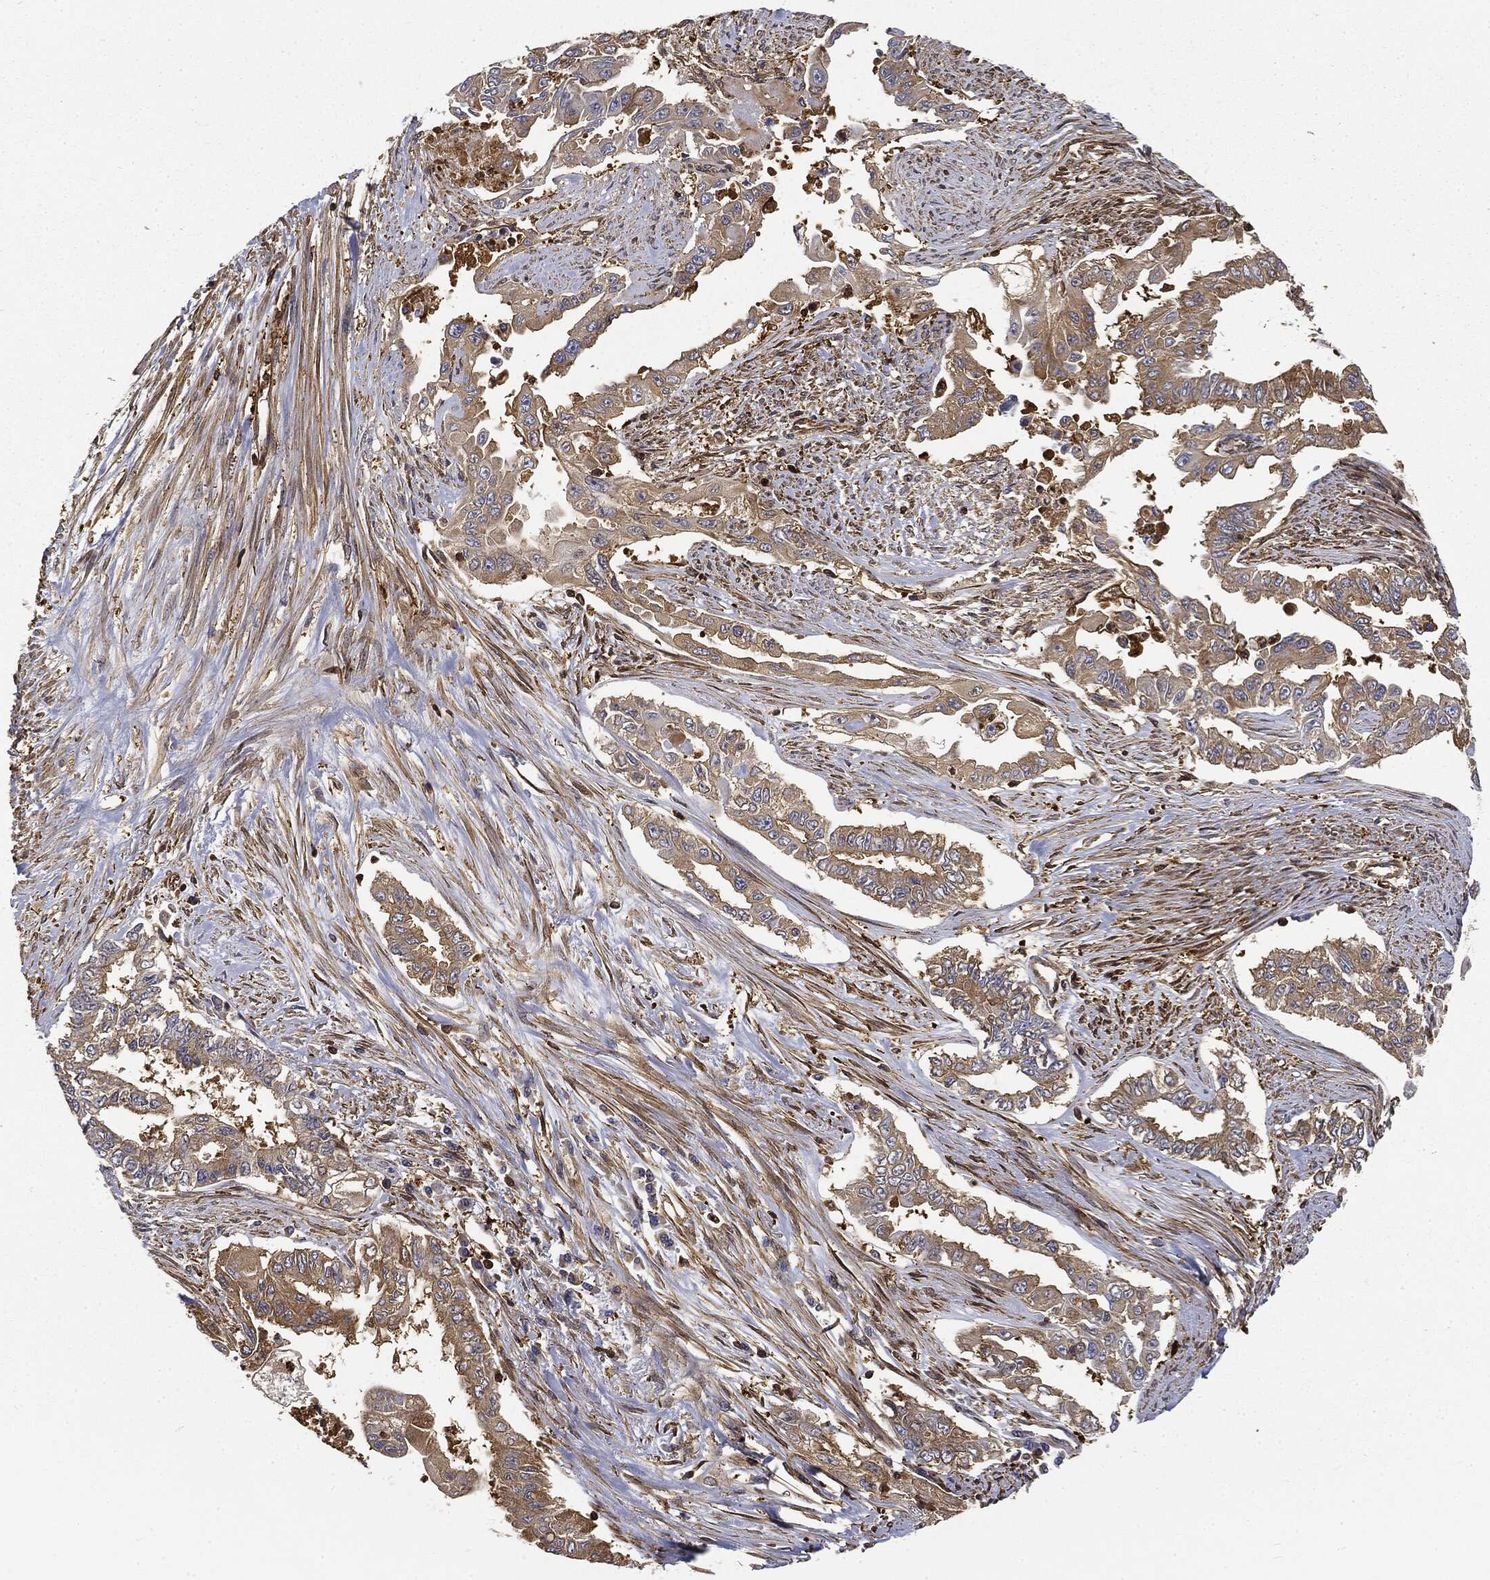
{"staining": {"intensity": "weak", "quantity": "25%-75%", "location": "cytoplasmic/membranous"}, "tissue": "endometrial cancer", "cell_type": "Tumor cells", "image_type": "cancer", "snomed": [{"axis": "morphology", "description": "Adenocarcinoma, NOS"}, {"axis": "topography", "description": "Uterus"}], "caption": "There is low levels of weak cytoplasmic/membranous positivity in tumor cells of endometrial cancer (adenocarcinoma), as demonstrated by immunohistochemical staining (brown color).", "gene": "WDR1", "patient": {"sex": "female", "age": 59}}